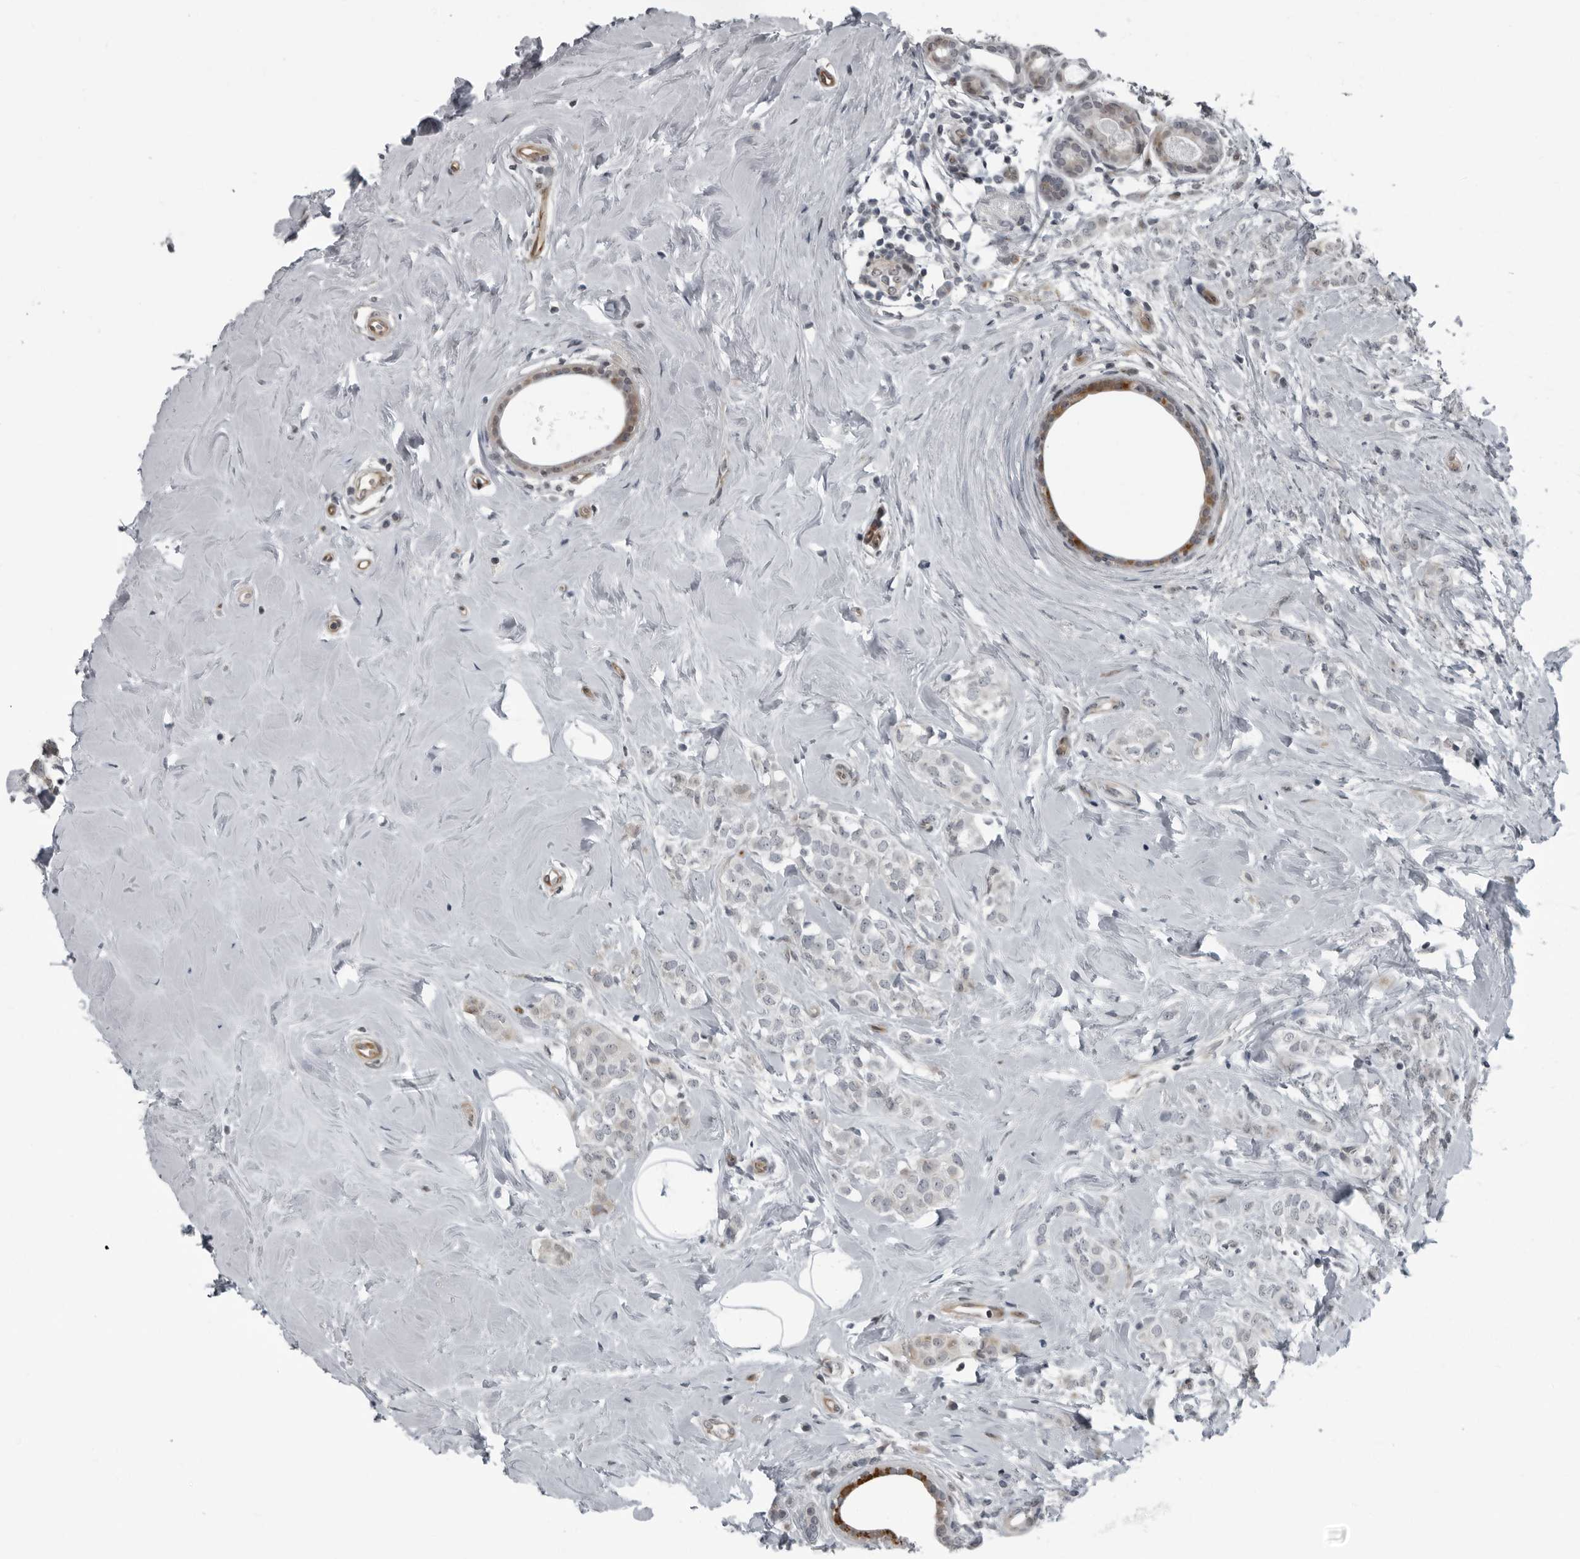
{"staining": {"intensity": "weak", "quantity": "<25%", "location": "cytoplasmic/membranous"}, "tissue": "breast cancer", "cell_type": "Tumor cells", "image_type": "cancer", "snomed": [{"axis": "morphology", "description": "Lobular carcinoma"}, {"axis": "topography", "description": "Breast"}], "caption": "IHC of human breast lobular carcinoma reveals no expression in tumor cells.", "gene": "FAM102B", "patient": {"sex": "female", "age": 47}}